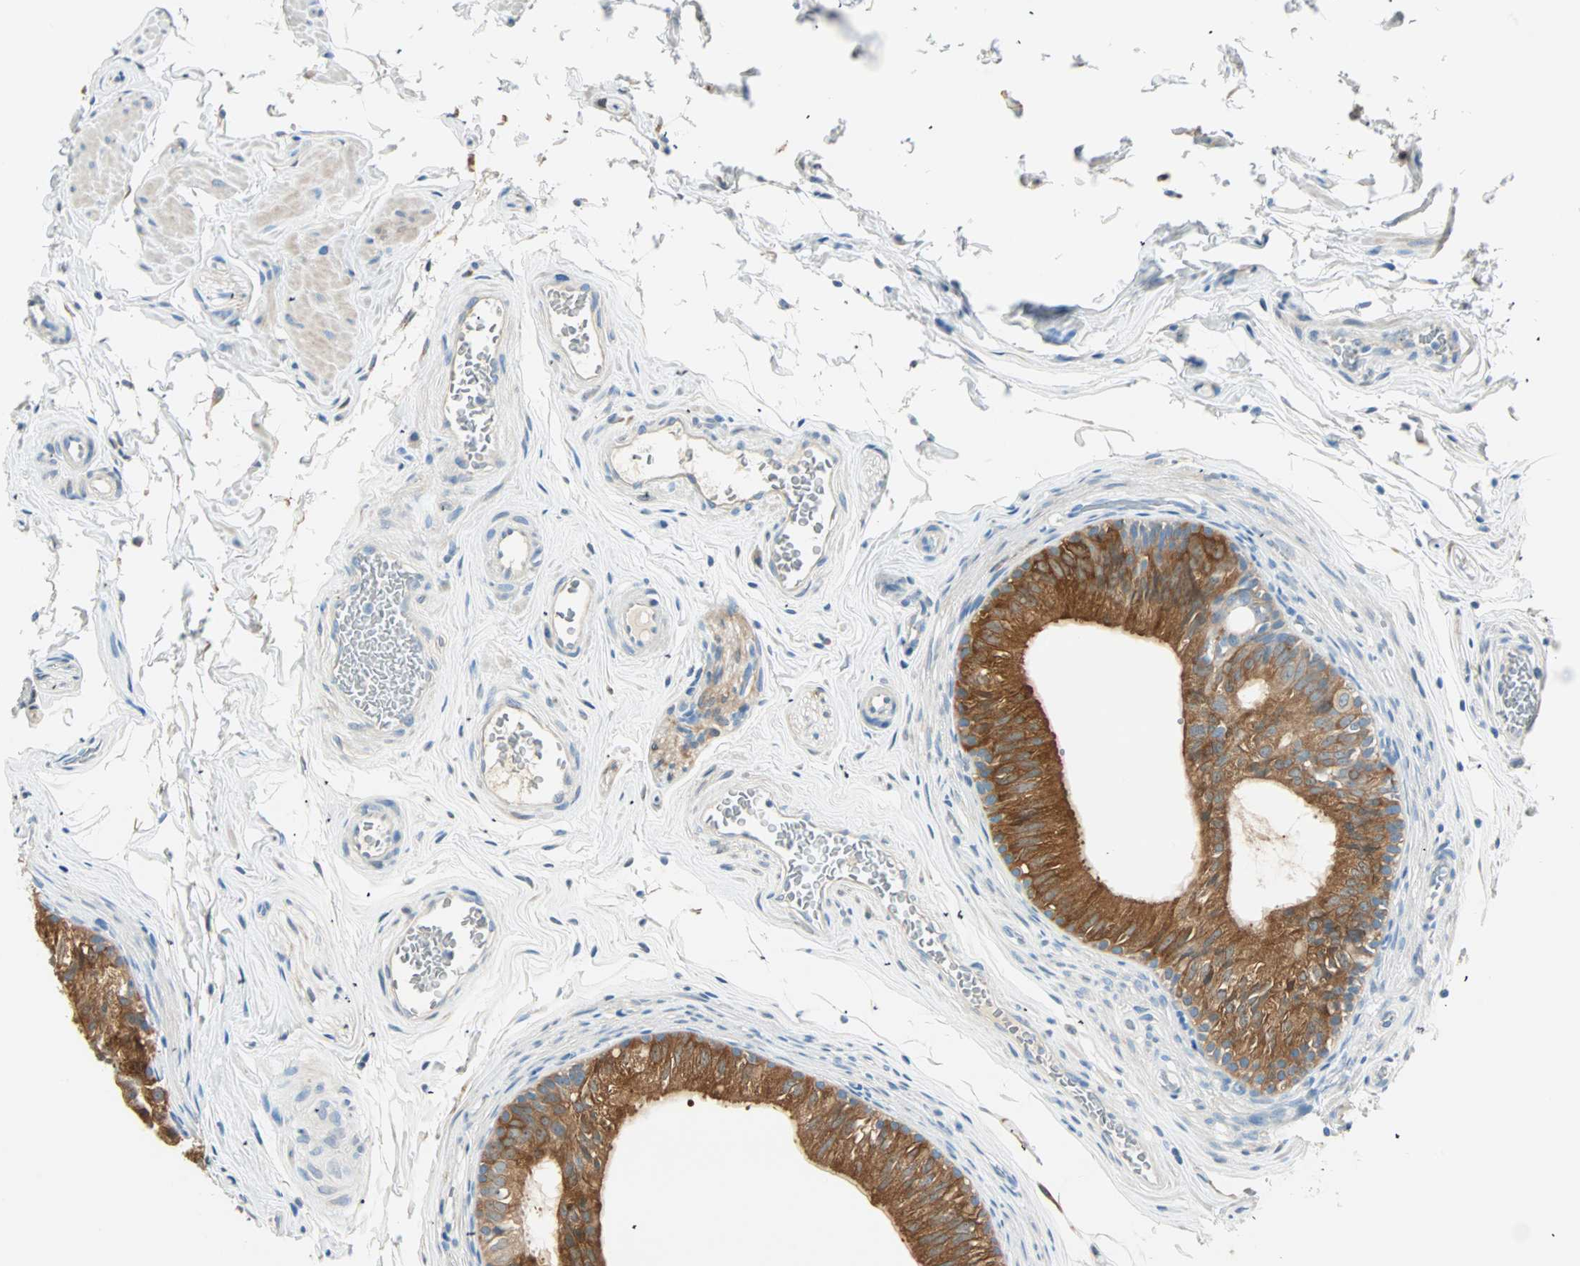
{"staining": {"intensity": "strong", "quantity": ">75%", "location": "cytoplasmic/membranous"}, "tissue": "epididymis", "cell_type": "Glandular cells", "image_type": "normal", "snomed": [{"axis": "morphology", "description": "Normal tissue, NOS"}, {"axis": "topography", "description": "Testis"}, {"axis": "topography", "description": "Epididymis"}], "caption": "Immunohistochemical staining of benign epididymis displays >75% levels of strong cytoplasmic/membranous protein positivity in approximately >75% of glandular cells.", "gene": "ATF6", "patient": {"sex": "male", "age": 36}}